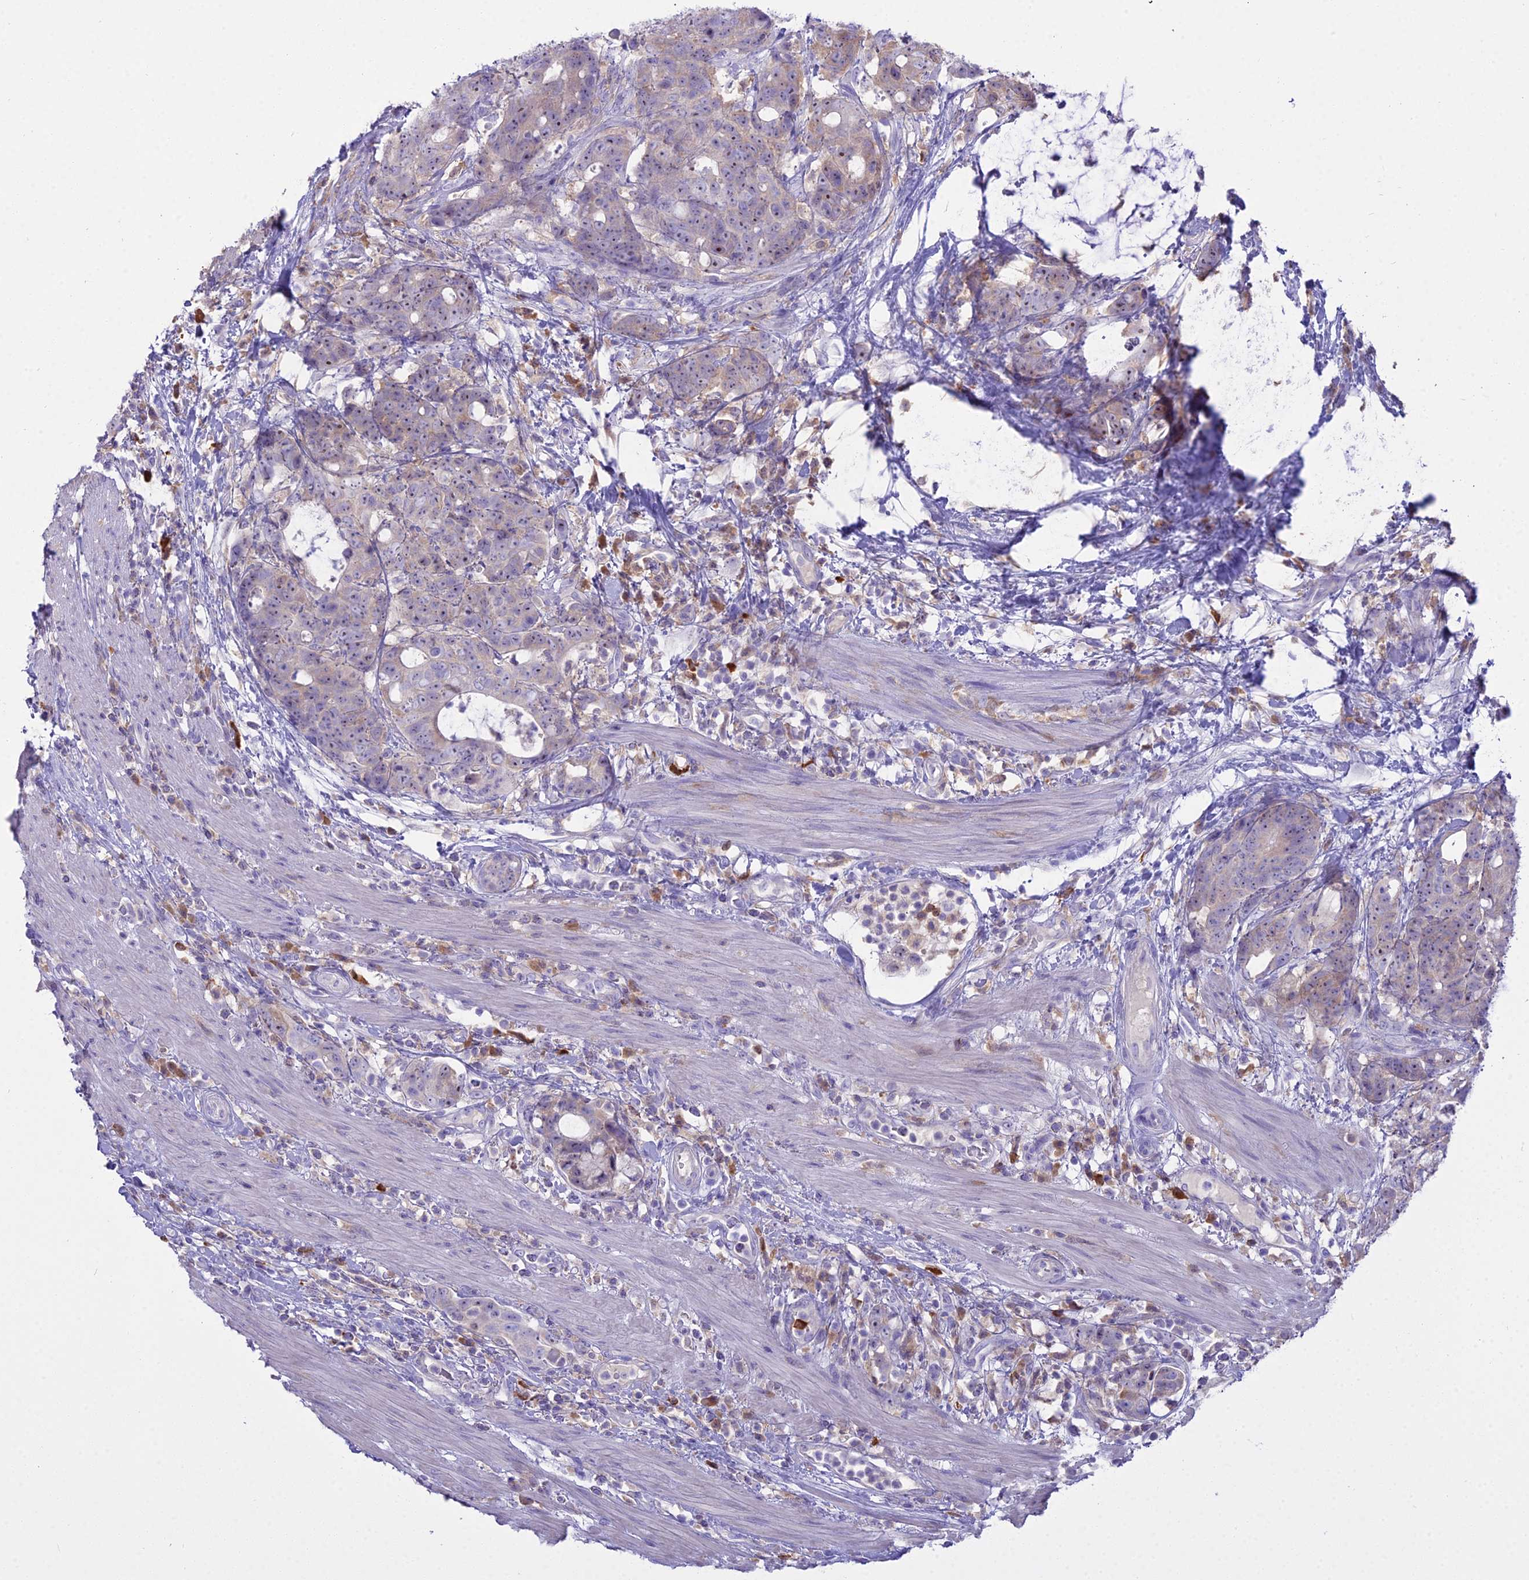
{"staining": {"intensity": "weak", "quantity": "<25%", "location": "cytoplasmic/membranous,nuclear"}, "tissue": "colorectal cancer", "cell_type": "Tumor cells", "image_type": "cancer", "snomed": [{"axis": "morphology", "description": "Adenocarcinoma, NOS"}, {"axis": "topography", "description": "Colon"}], "caption": "Immunohistochemical staining of colorectal cancer (adenocarcinoma) demonstrates no significant positivity in tumor cells.", "gene": "BLNK", "patient": {"sex": "female", "age": 82}}